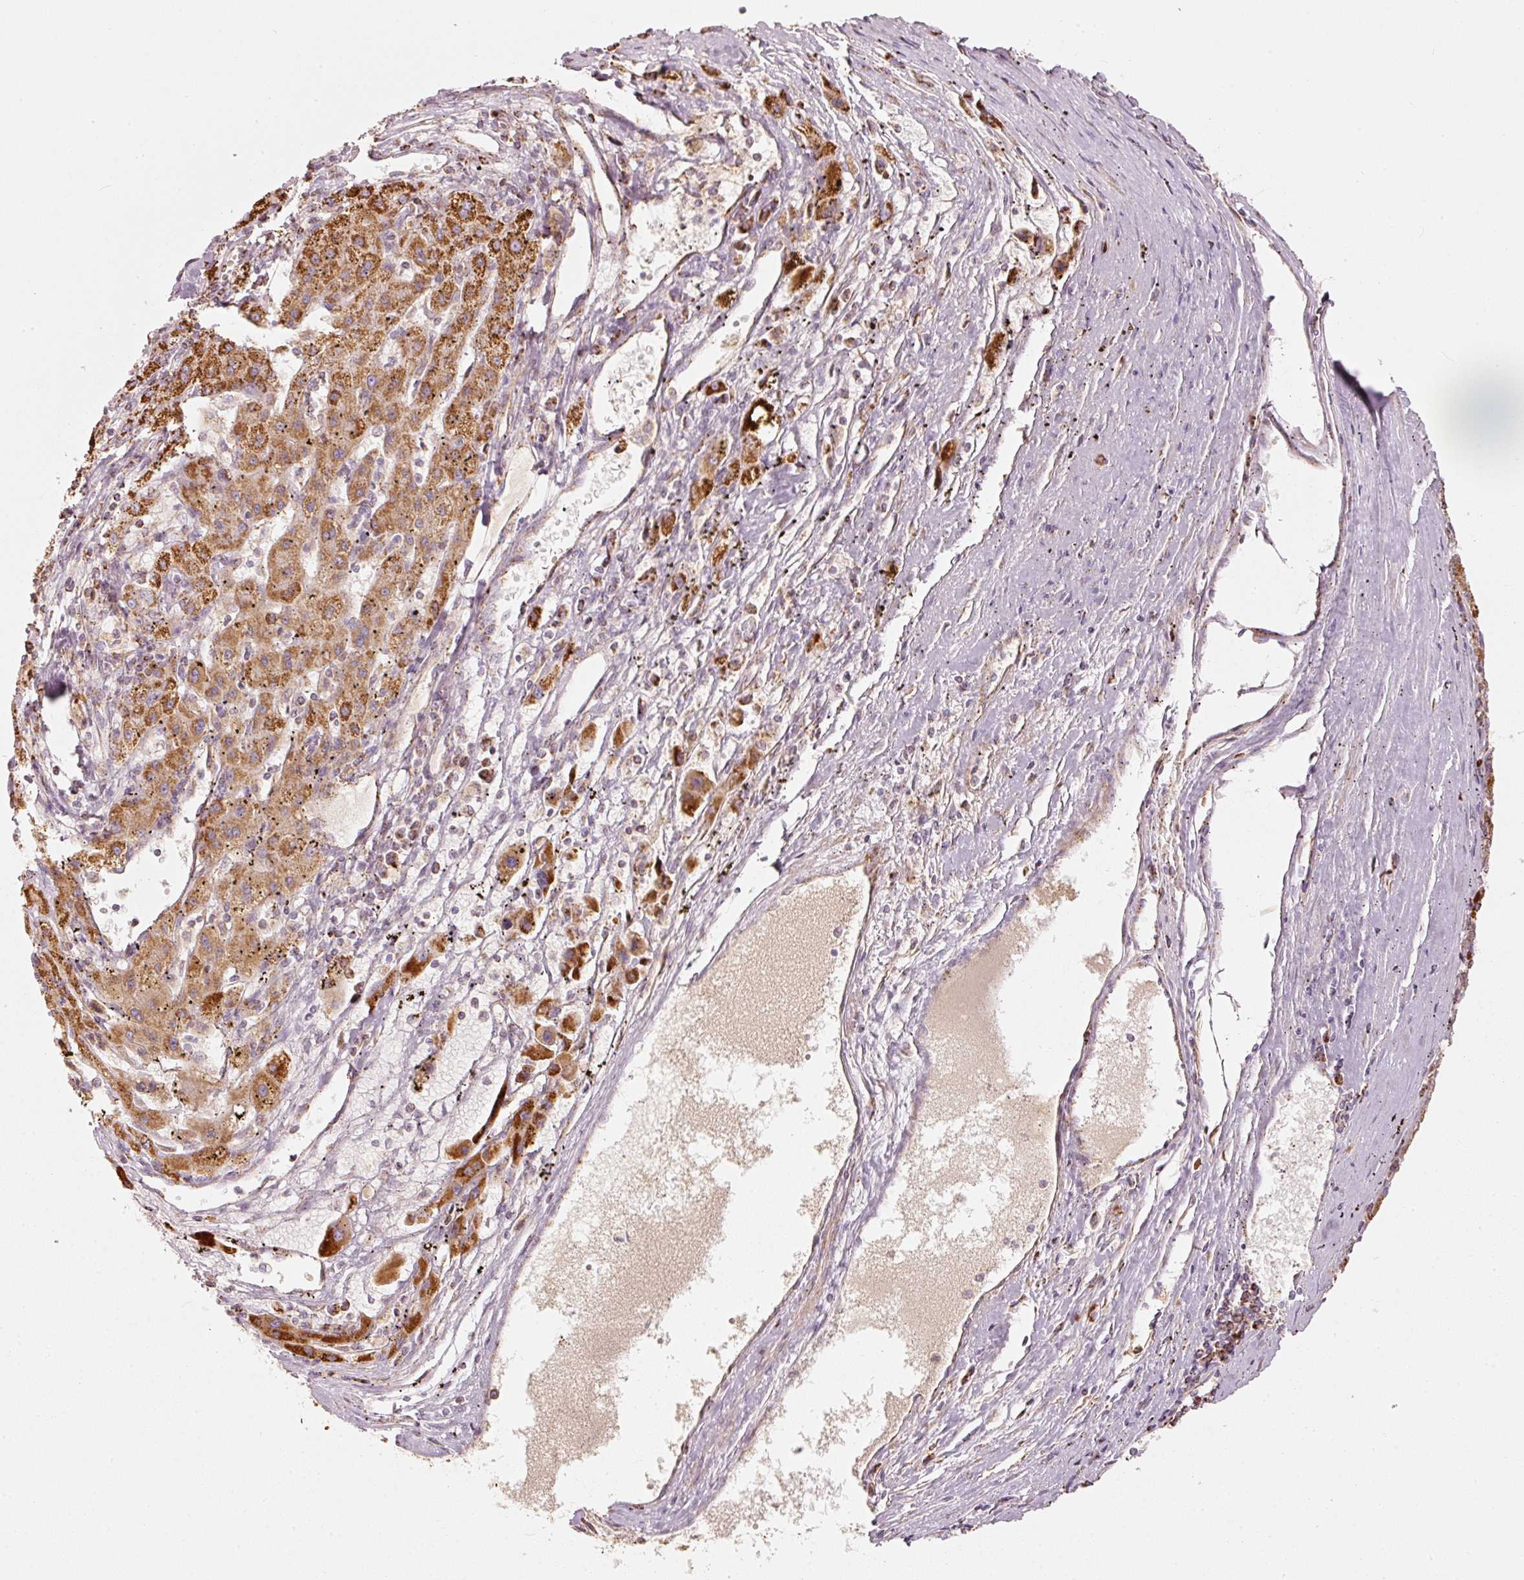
{"staining": {"intensity": "strong", "quantity": ">75%", "location": "cytoplasmic/membranous"}, "tissue": "liver cancer", "cell_type": "Tumor cells", "image_type": "cancer", "snomed": [{"axis": "morphology", "description": "Carcinoma, Hepatocellular, NOS"}, {"axis": "topography", "description": "Liver"}], "caption": "Brown immunohistochemical staining in liver hepatocellular carcinoma shows strong cytoplasmic/membranous staining in approximately >75% of tumor cells.", "gene": "C17orf98", "patient": {"sex": "male", "age": 72}}